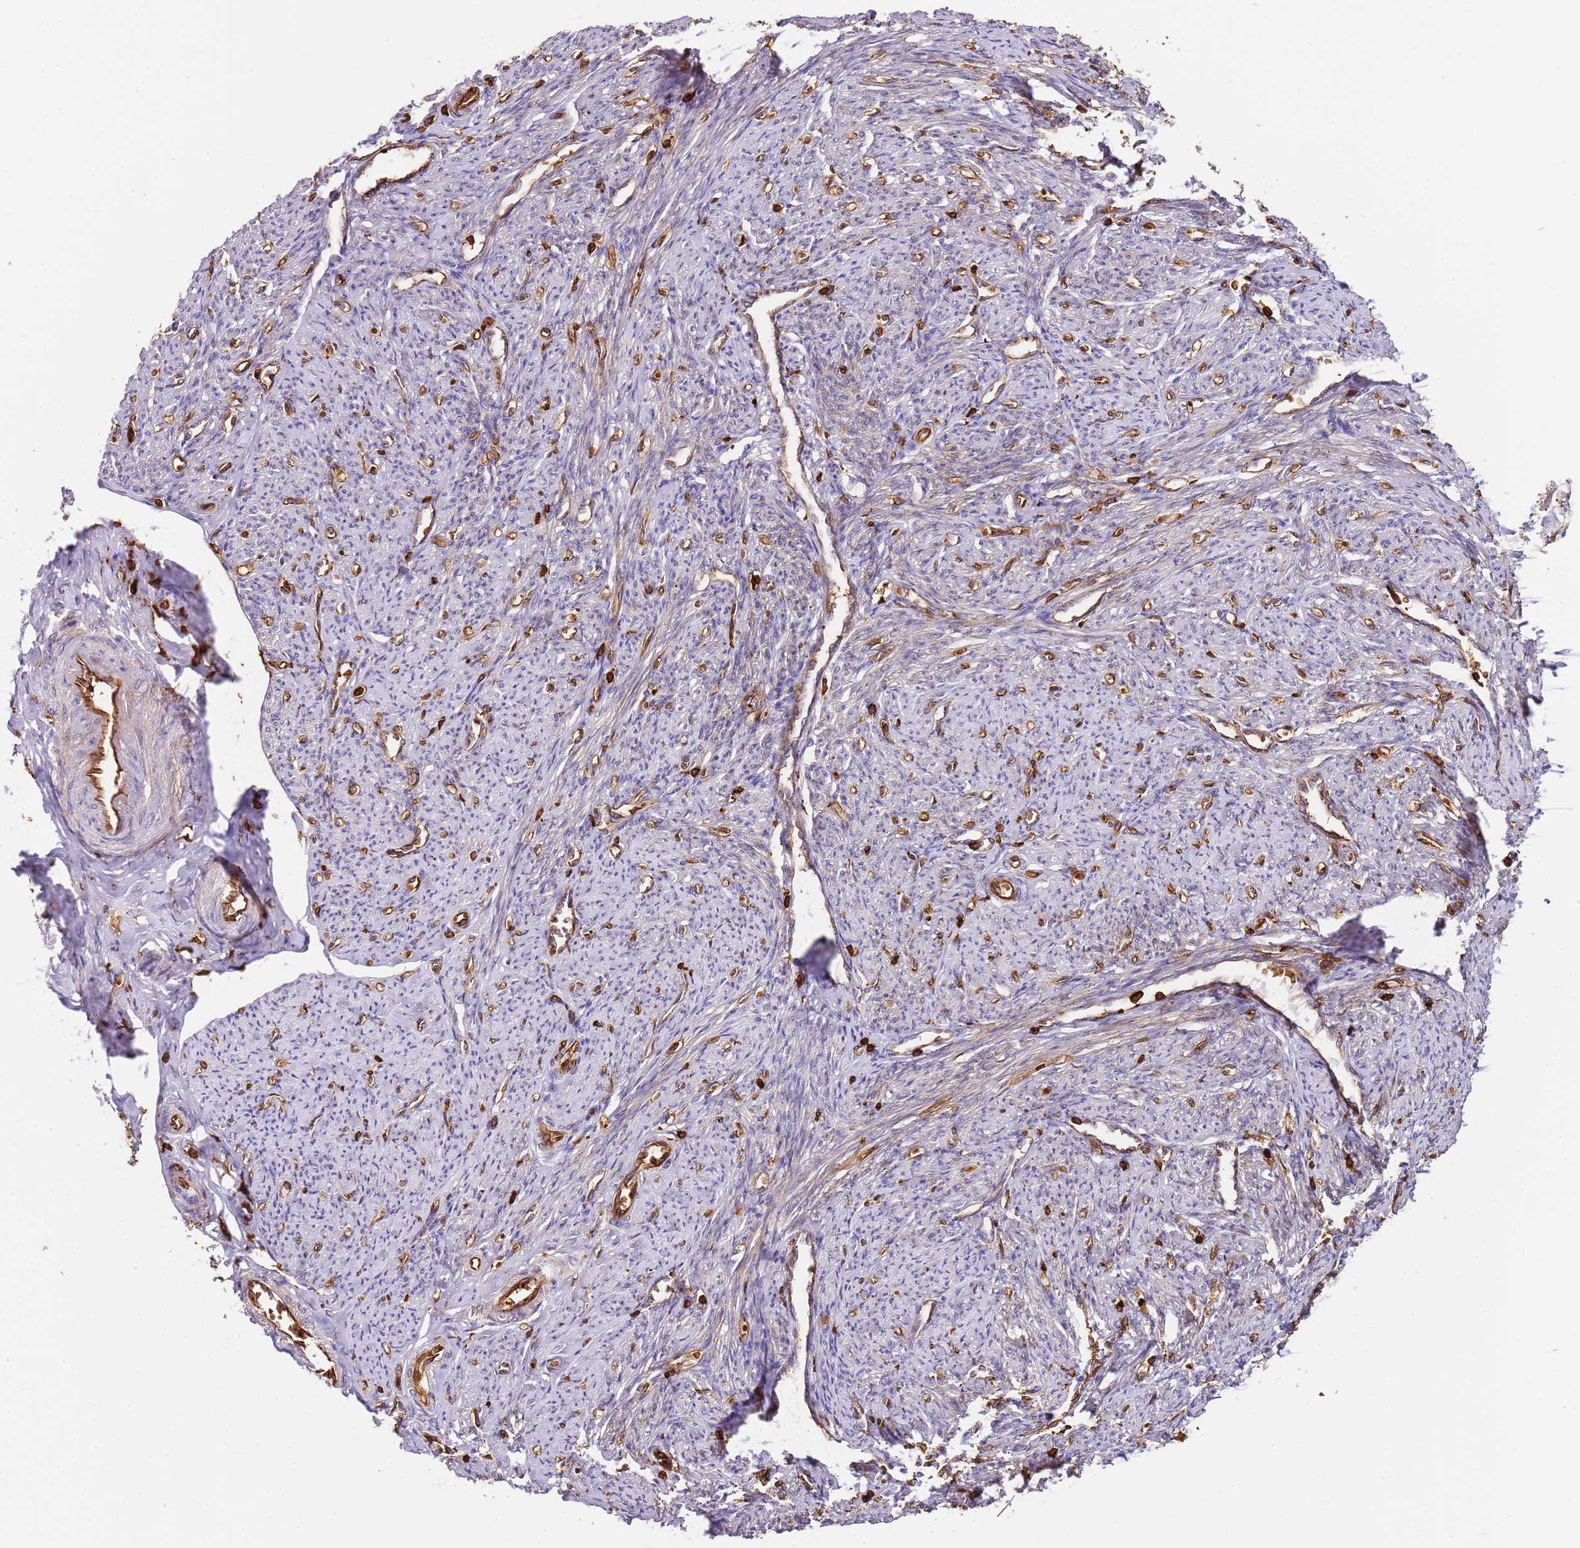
{"staining": {"intensity": "moderate", "quantity": "25%-75%", "location": "cytoplasmic/membranous"}, "tissue": "smooth muscle", "cell_type": "Smooth muscle cells", "image_type": "normal", "snomed": [{"axis": "morphology", "description": "Normal tissue, NOS"}, {"axis": "topography", "description": "Smooth muscle"}, {"axis": "topography", "description": "Uterus"}], "caption": "DAB immunohistochemical staining of benign smooth muscle demonstrates moderate cytoplasmic/membranous protein expression in approximately 25%-75% of smooth muscle cells.", "gene": "OR6P1", "patient": {"sex": "female", "age": 59}}